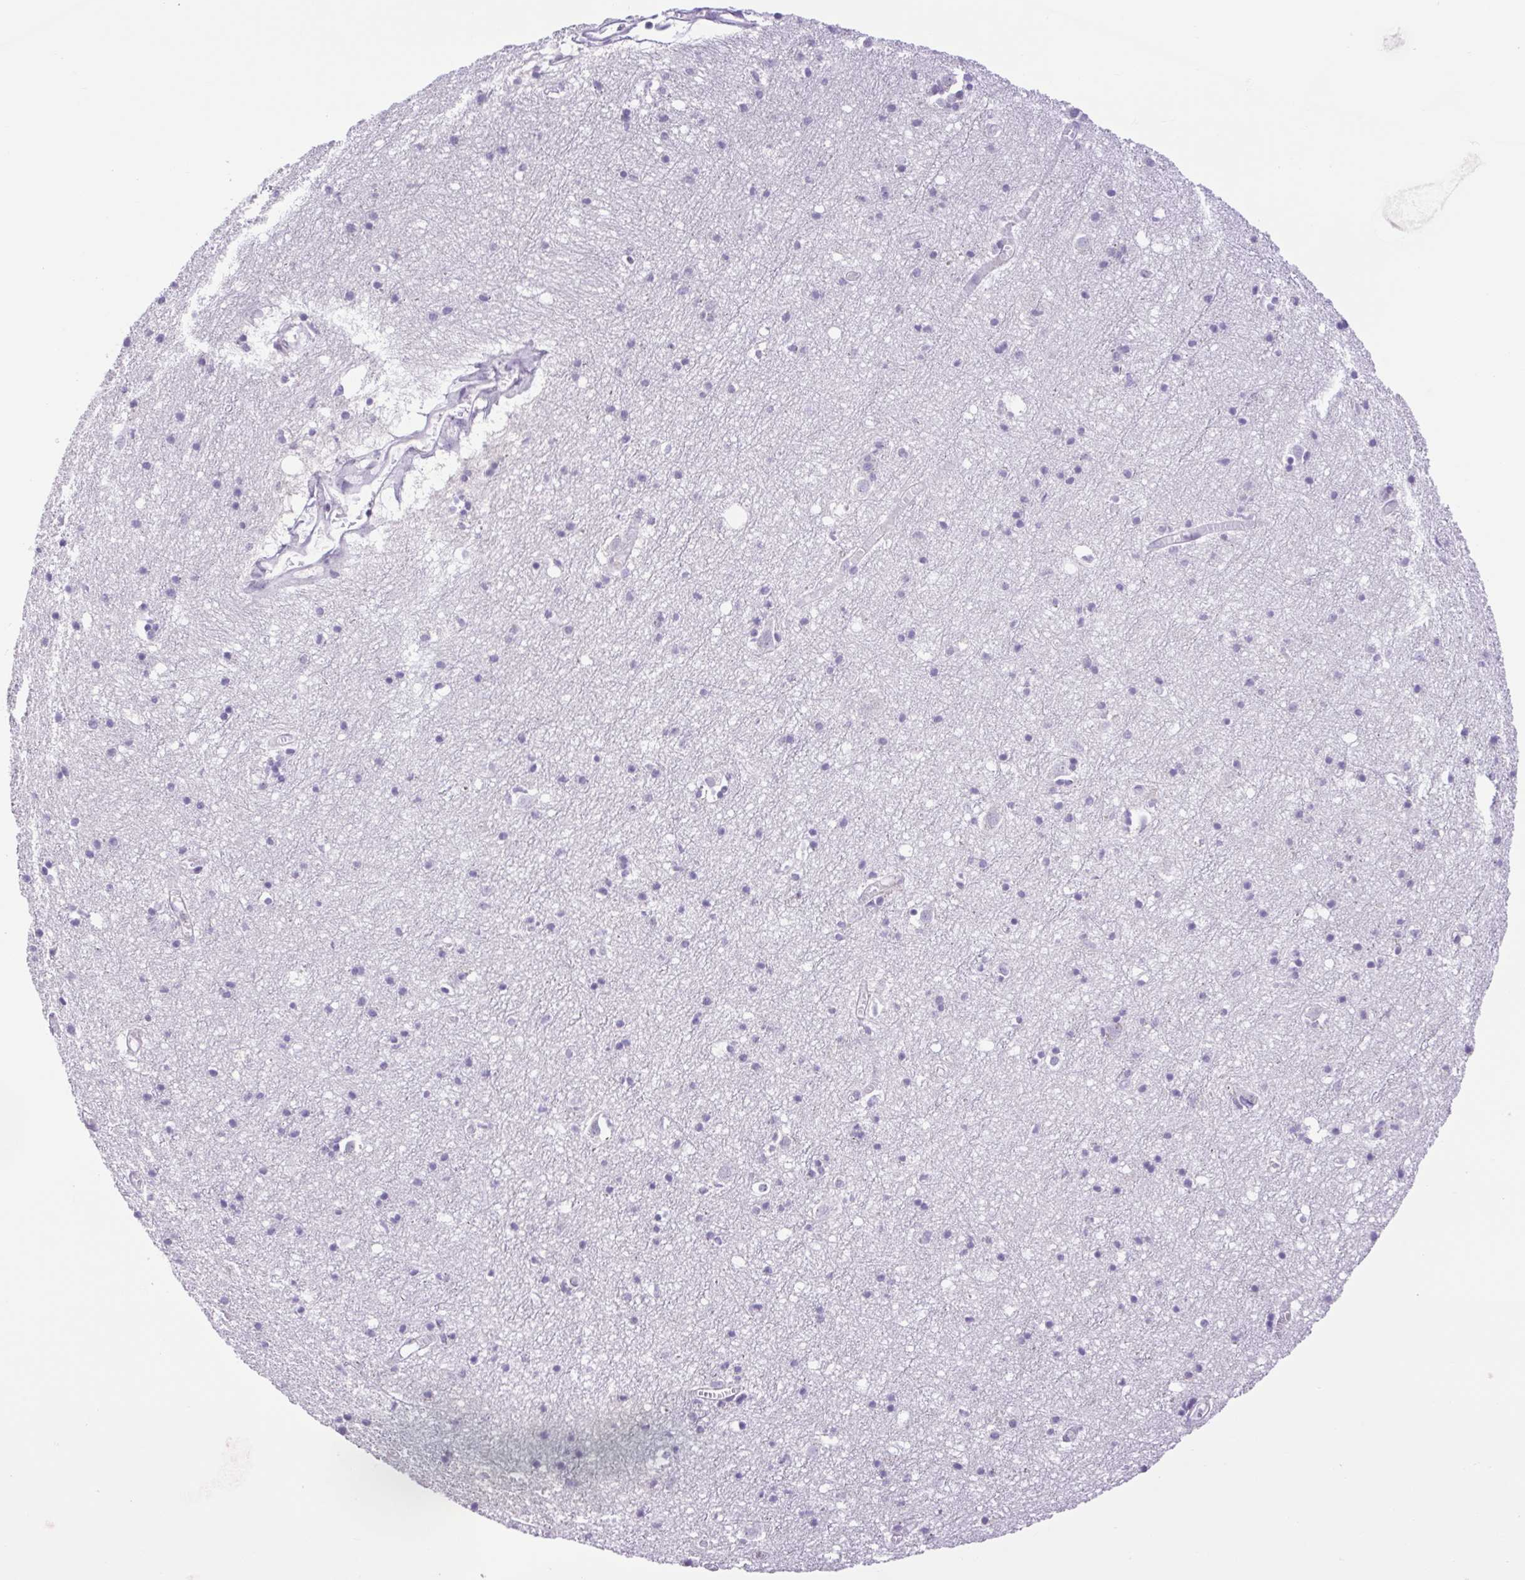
{"staining": {"intensity": "negative", "quantity": "none", "location": "none"}, "tissue": "cerebral cortex", "cell_type": "Endothelial cells", "image_type": "normal", "snomed": [{"axis": "morphology", "description": "Normal tissue, NOS"}, {"axis": "topography", "description": "Cerebral cortex"}], "caption": "Immunohistochemistry (IHC) histopathology image of unremarkable cerebral cortex stained for a protein (brown), which demonstrates no expression in endothelial cells. (IHC, brightfield microscopy, high magnification).", "gene": "FAM177B", "patient": {"sex": "male", "age": 70}}